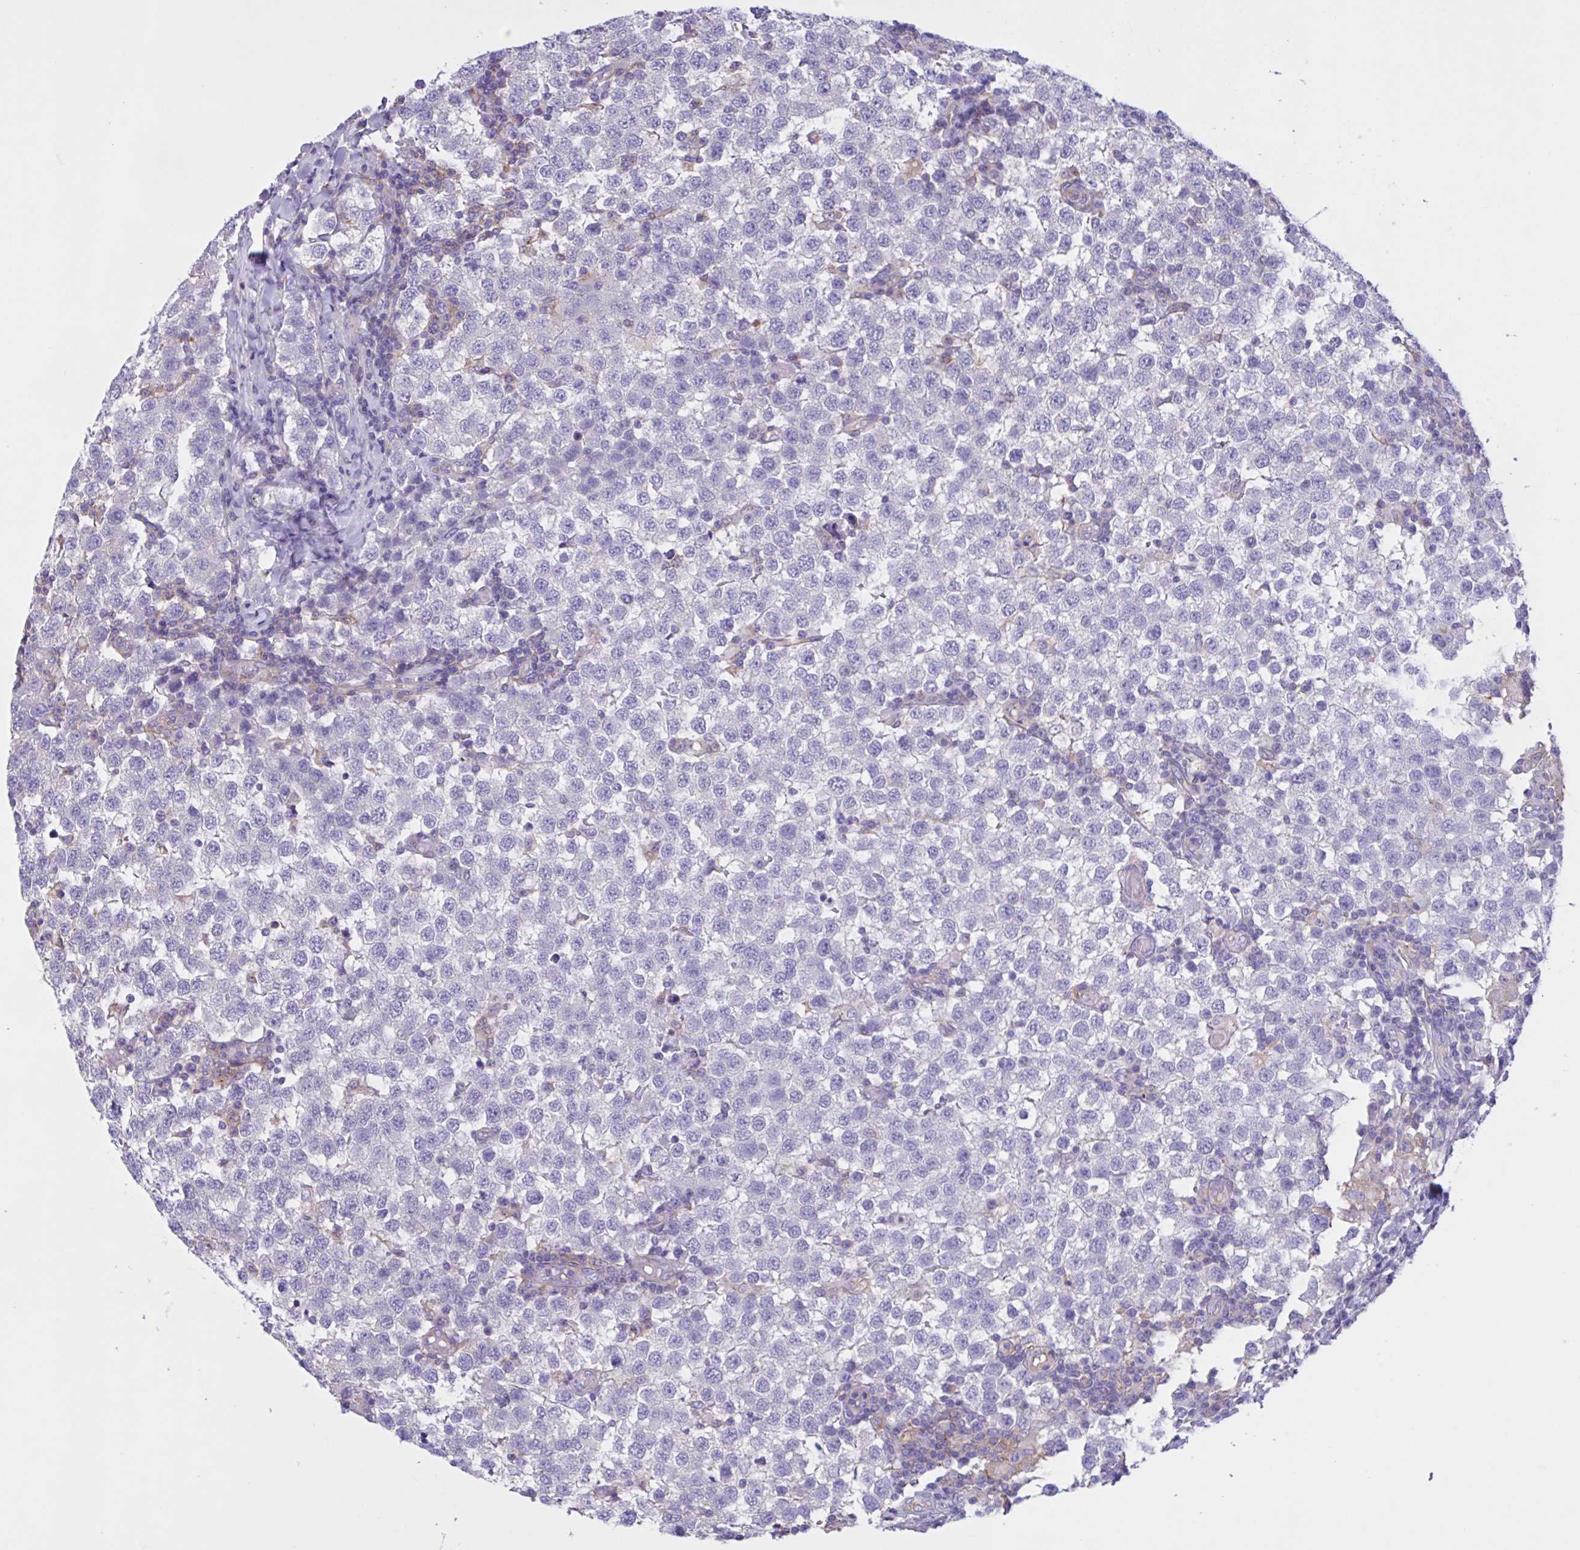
{"staining": {"intensity": "negative", "quantity": "none", "location": "none"}, "tissue": "testis cancer", "cell_type": "Tumor cells", "image_type": "cancer", "snomed": [{"axis": "morphology", "description": "Seminoma, NOS"}, {"axis": "topography", "description": "Testis"}], "caption": "Micrograph shows no significant protein positivity in tumor cells of testis cancer.", "gene": "OR51M1", "patient": {"sex": "male", "age": 34}}